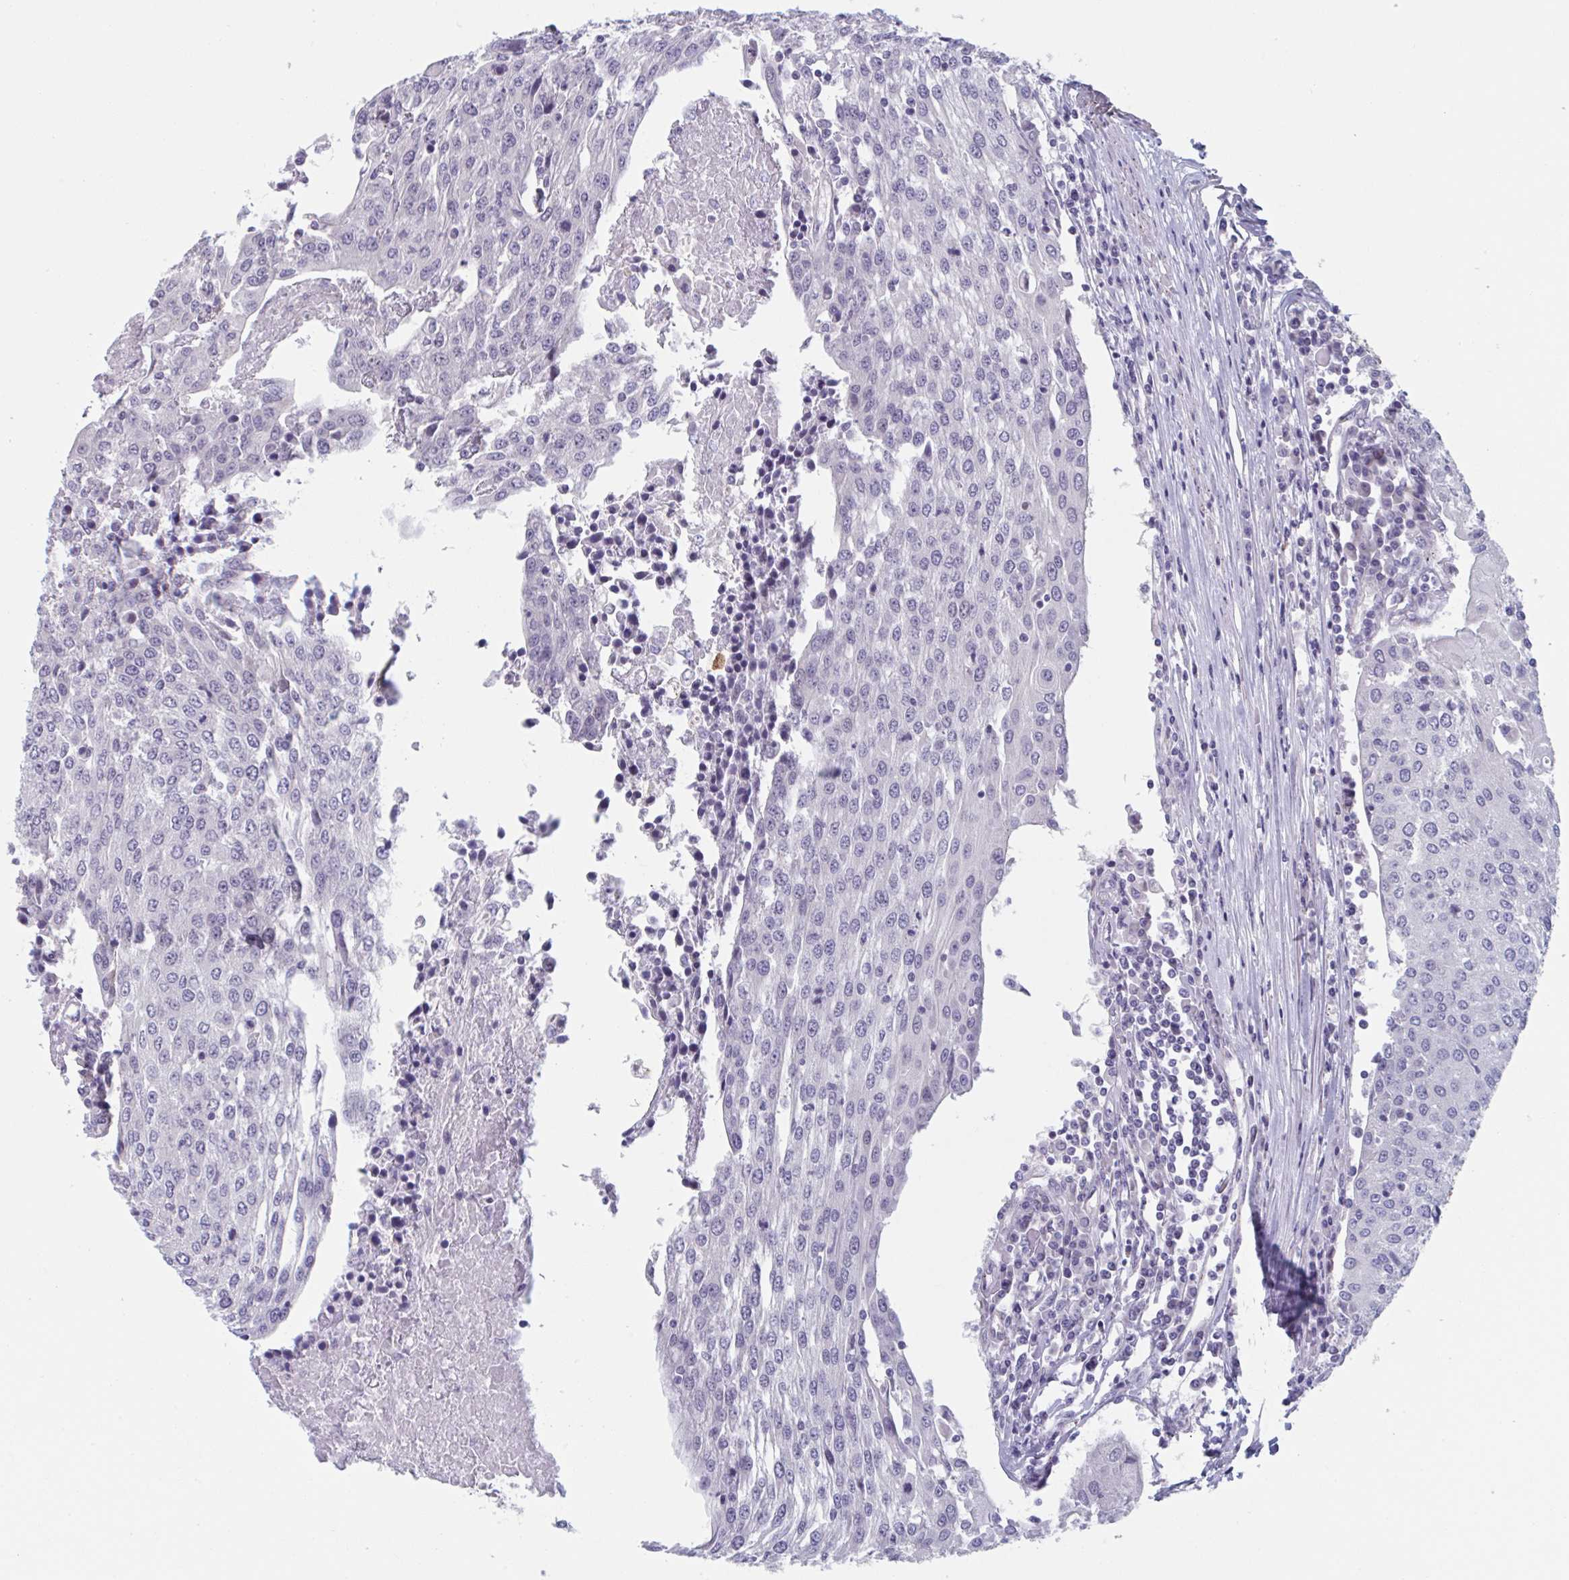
{"staining": {"intensity": "negative", "quantity": "none", "location": "none"}, "tissue": "urothelial cancer", "cell_type": "Tumor cells", "image_type": "cancer", "snomed": [{"axis": "morphology", "description": "Urothelial carcinoma, High grade"}, {"axis": "topography", "description": "Urinary bladder"}], "caption": "The immunohistochemistry (IHC) histopathology image has no significant positivity in tumor cells of urothelial cancer tissue.", "gene": "TNFSF10", "patient": {"sex": "female", "age": 85}}